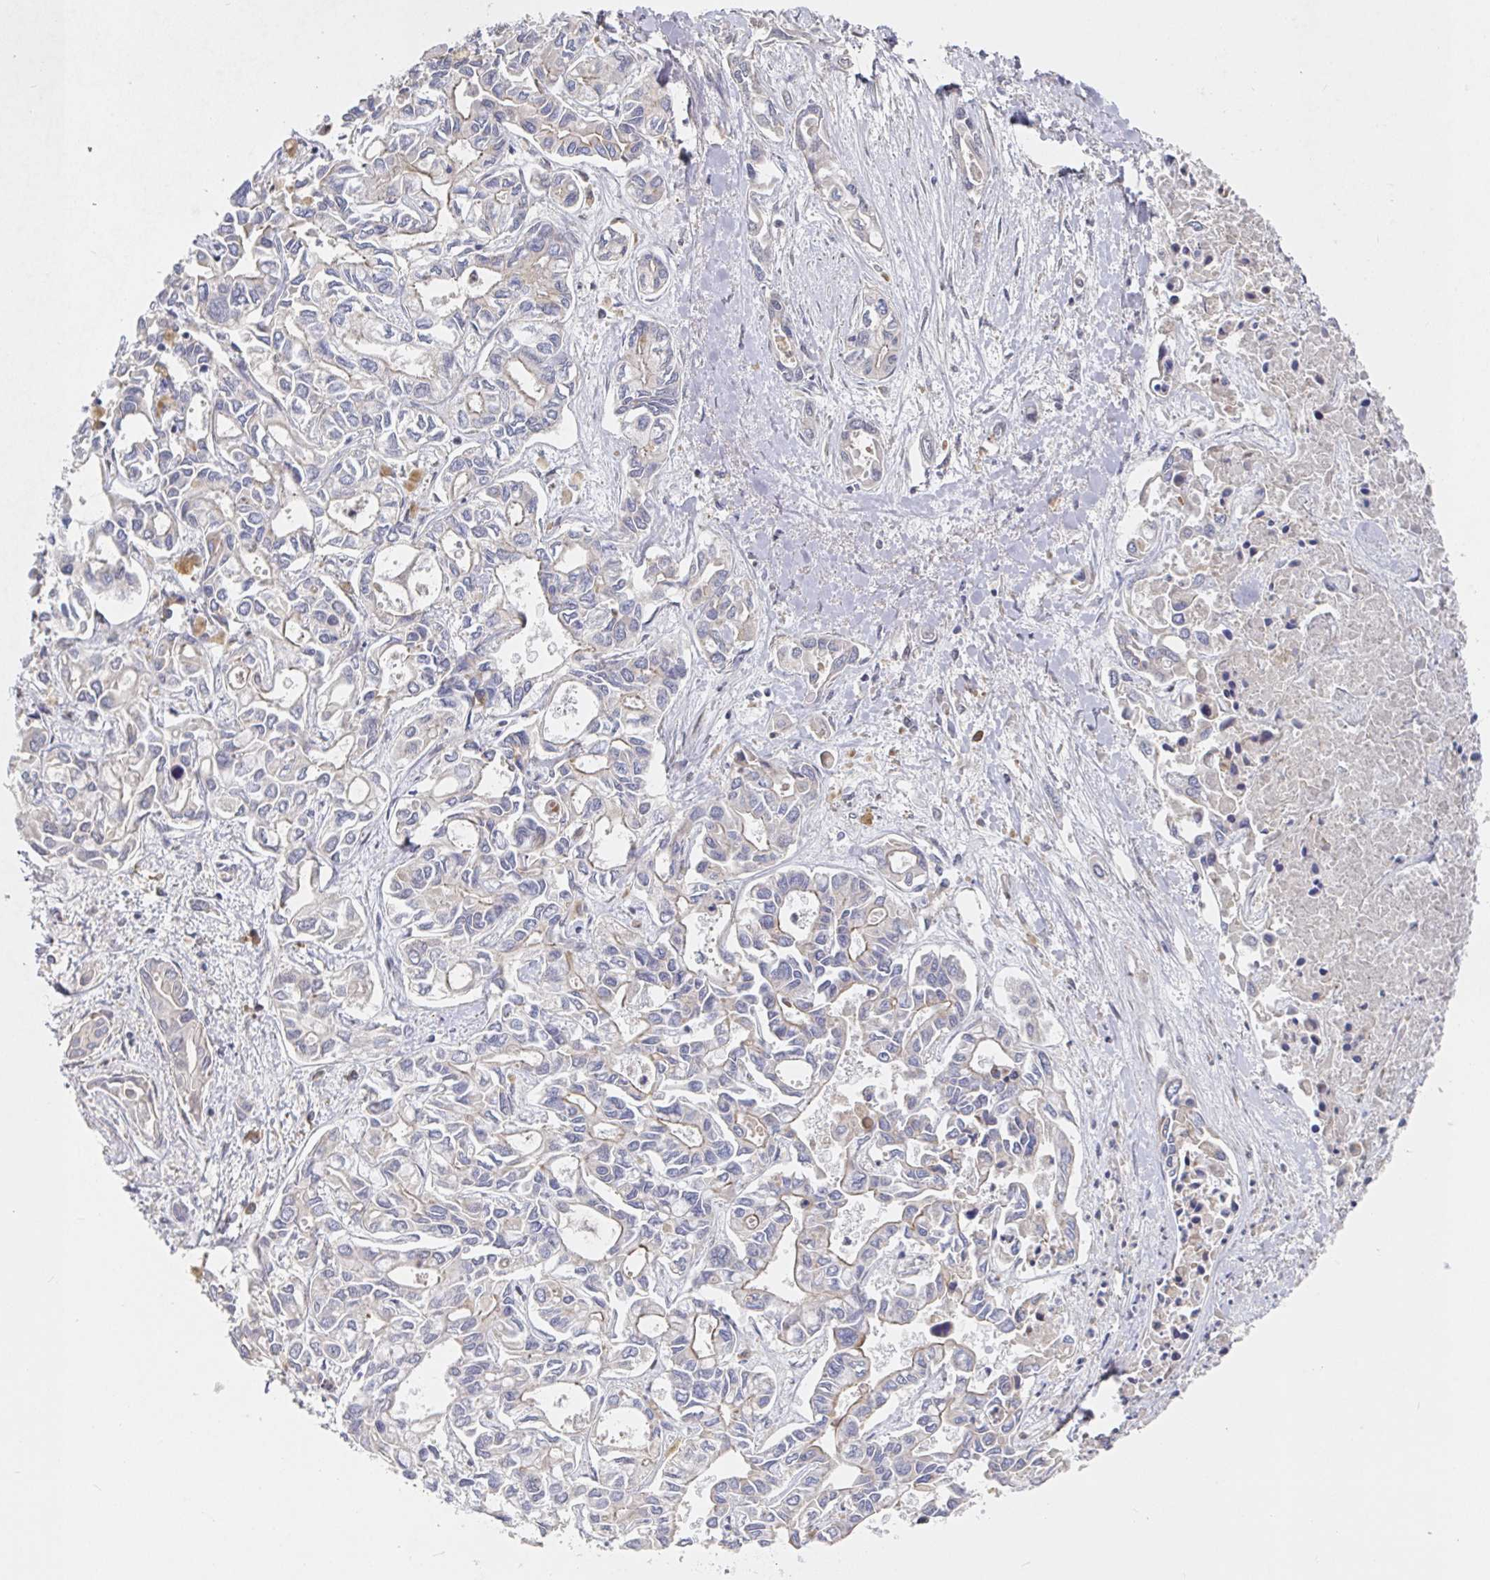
{"staining": {"intensity": "weak", "quantity": "<25%", "location": "cytoplasmic/membranous"}, "tissue": "liver cancer", "cell_type": "Tumor cells", "image_type": "cancer", "snomed": [{"axis": "morphology", "description": "Cholangiocarcinoma"}, {"axis": "topography", "description": "Liver"}], "caption": "DAB immunohistochemical staining of human cholangiocarcinoma (liver) demonstrates no significant positivity in tumor cells. (Brightfield microscopy of DAB immunohistochemistry (IHC) at high magnification).", "gene": "IRAK2", "patient": {"sex": "female", "age": 64}}